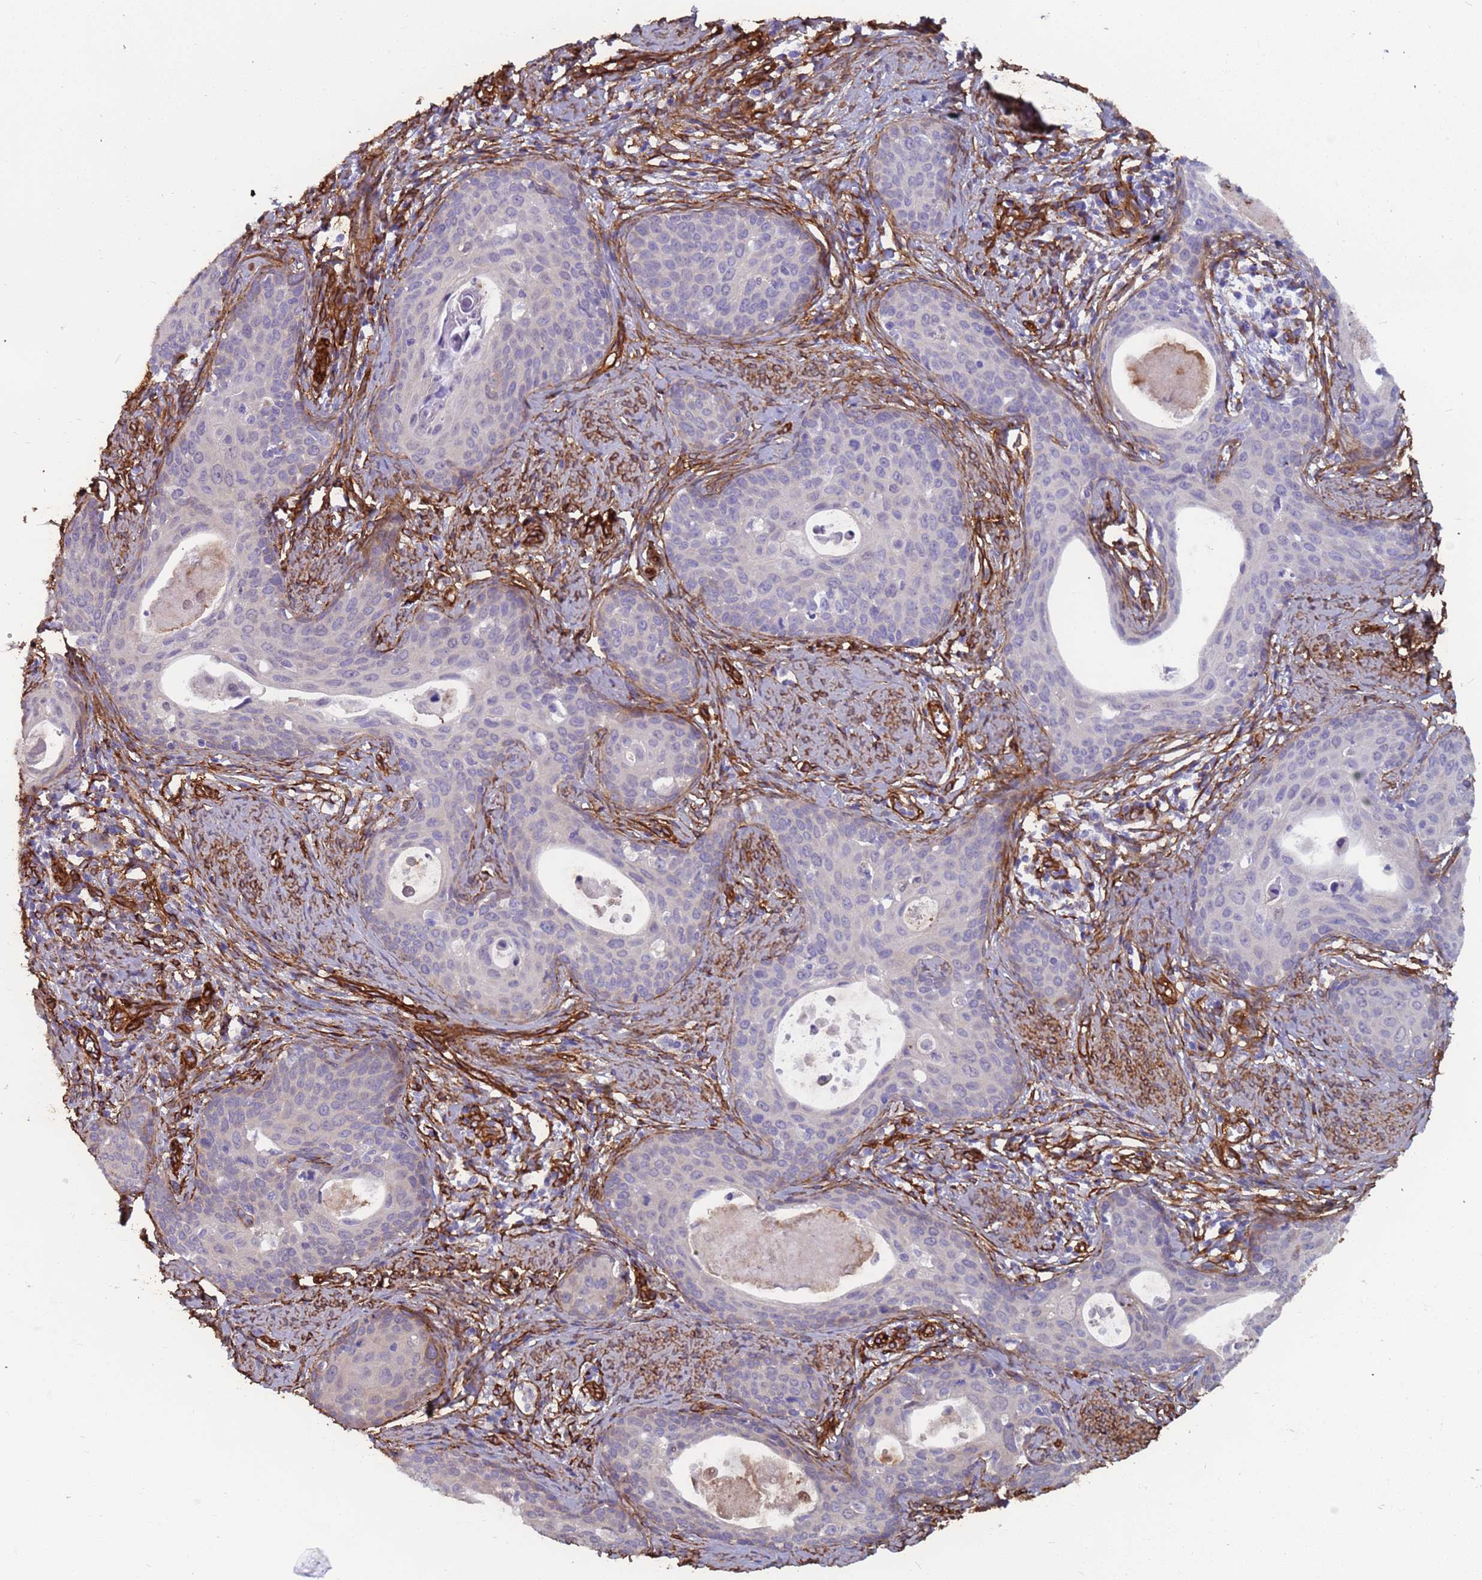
{"staining": {"intensity": "negative", "quantity": "none", "location": "none"}, "tissue": "cervical cancer", "cell_type": "Tumor cells", "image_type": "cancer", "snomed": [{"axis": "morphology", "description": "Squamous cell carcinoma, NOS"}, {"axis": "topography", "description": "Cervix"}], "caption": "This is an IHC histopathology image of human cervical cancer. There is no positivity in tumor cells.", "gene": "EHD2", "patient": {"sex": "female", "age": 46}}